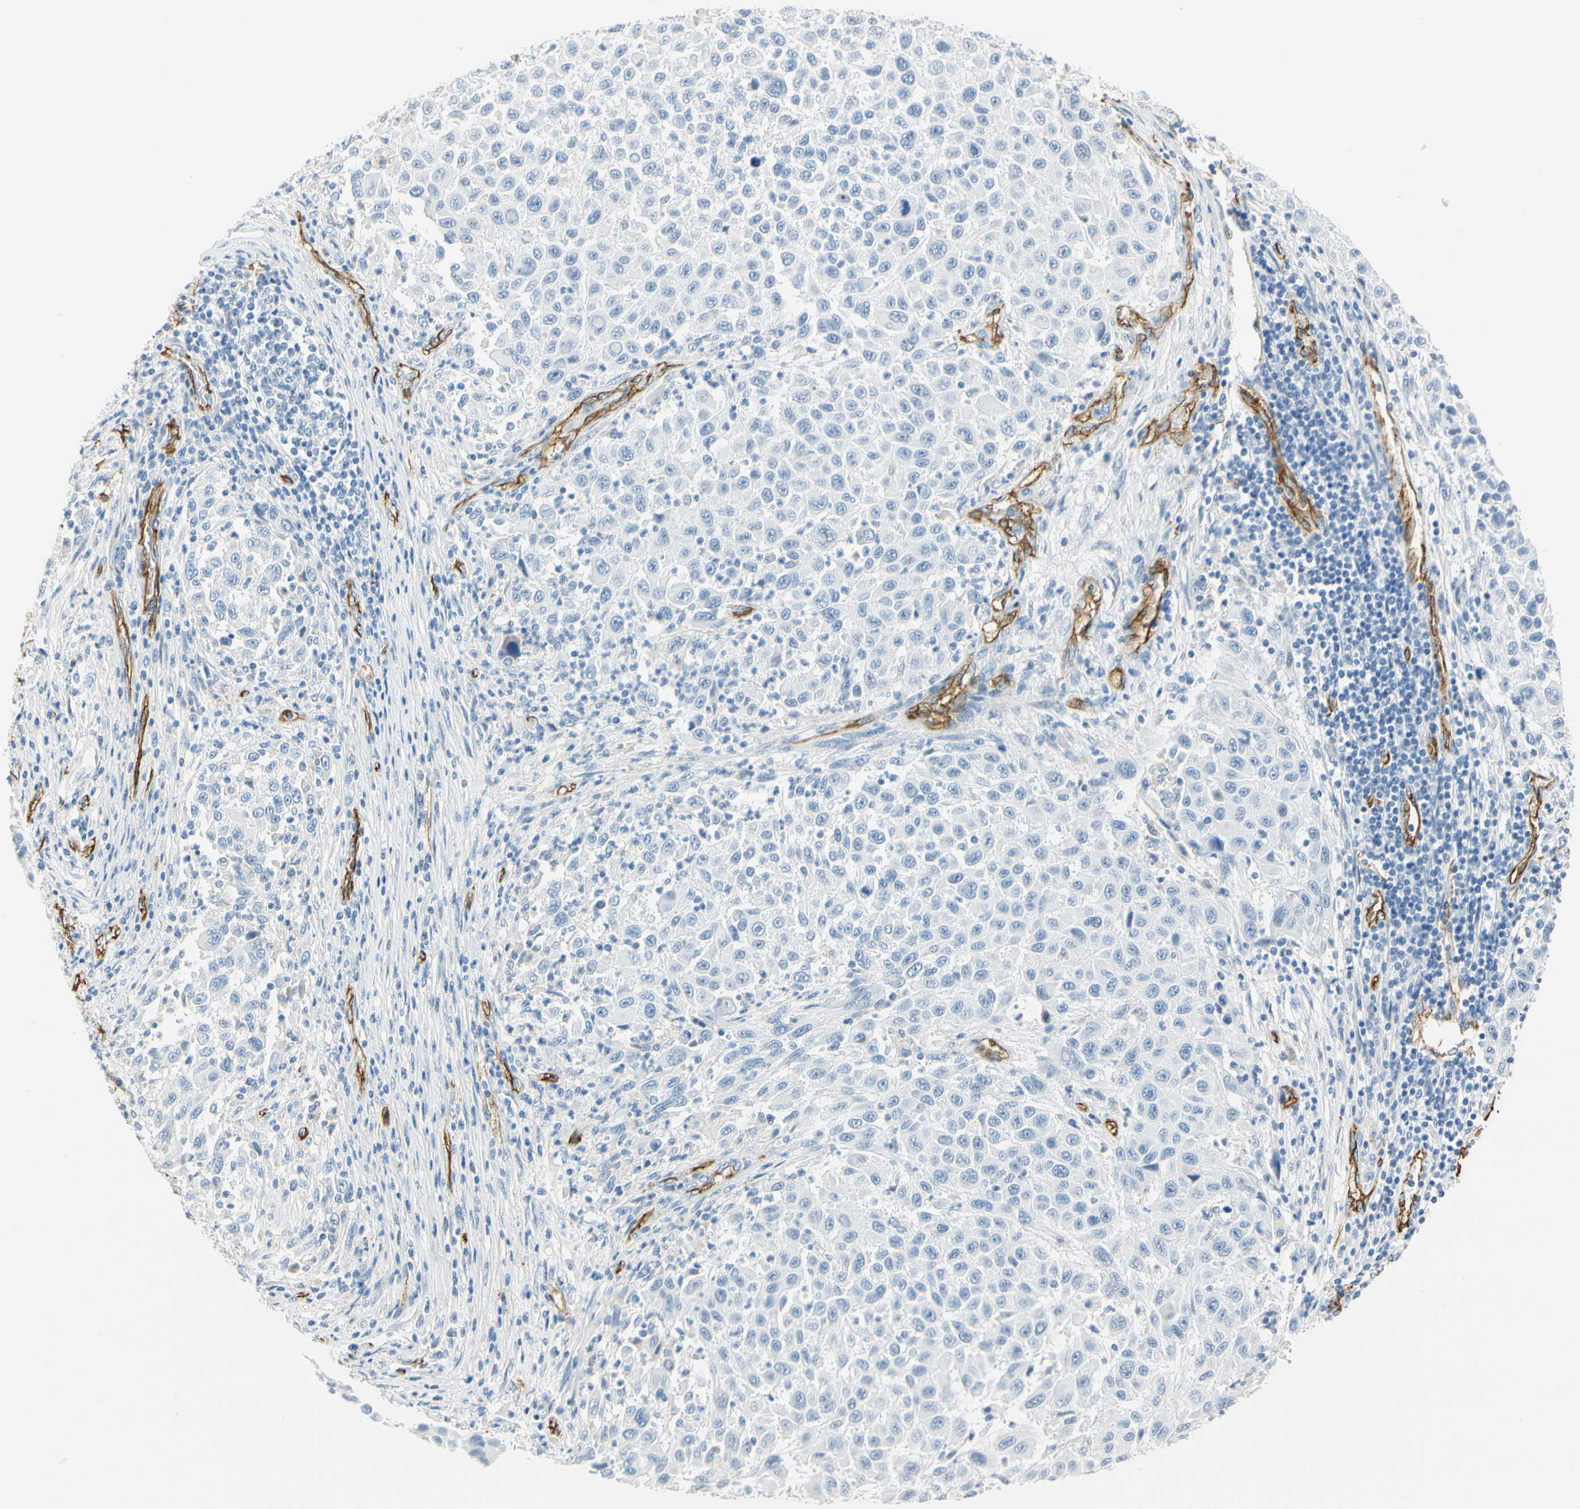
{"staining": {"intensity": "weak", "quantity": "<25%", "location": "cytoplasmic/membranous"}, "tissue": "melanoma", "cell_type": "Tumor cells", "image_type": "cancer", "snomed": [{"axis": "morphology", "description": "Malignant melanoma, Metastatic site"}, {"axis": "topography", "description": "Lymph node"}], "caption": "IHC photomicrograph of malignant melanoma (metastatic site) stained for a protein (brown), which demonstrates no staining in tumor cells.", "gene": "VPS9D1", "patient": {"sex": "male", "age": 61}}